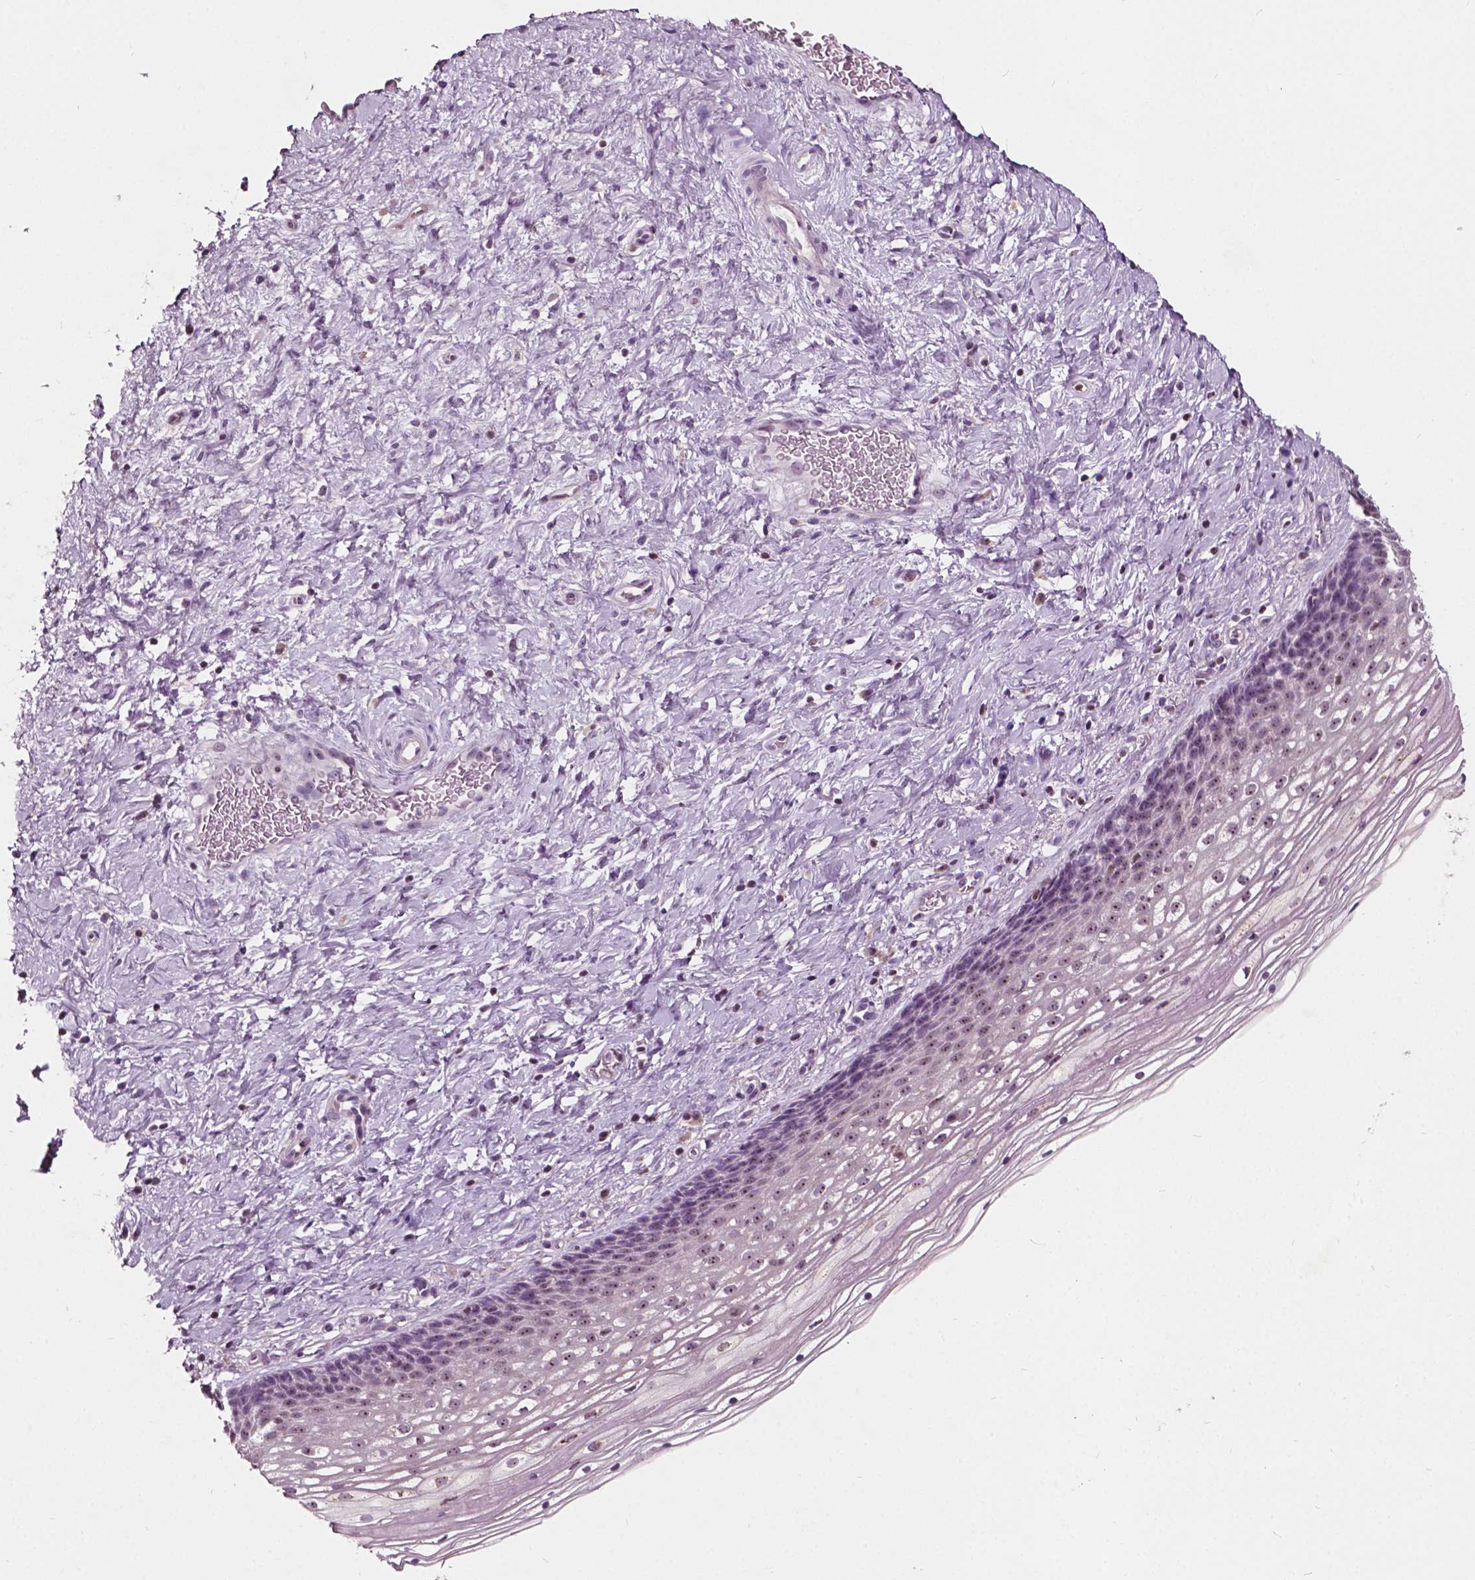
{"staining": {"intensity": "negative", "quantity": "none", "location": "none"}, "tissue": "cervix", "cell_type": "Glandular cells", "image_type": "normal", "snomed": [{"axis": "morphology", "description": "Normal tissue, NOS"}, {"axis": "topography", "description": "Cervix"}], "caption": "Immunohistochemistry (IHC) histopathology image of unremarkable cervix stained for a protein (brown), which reveals no staining in glandular cells.", "gene": "ODF3L2", "patient": {"sex": "female", "age": 34}}